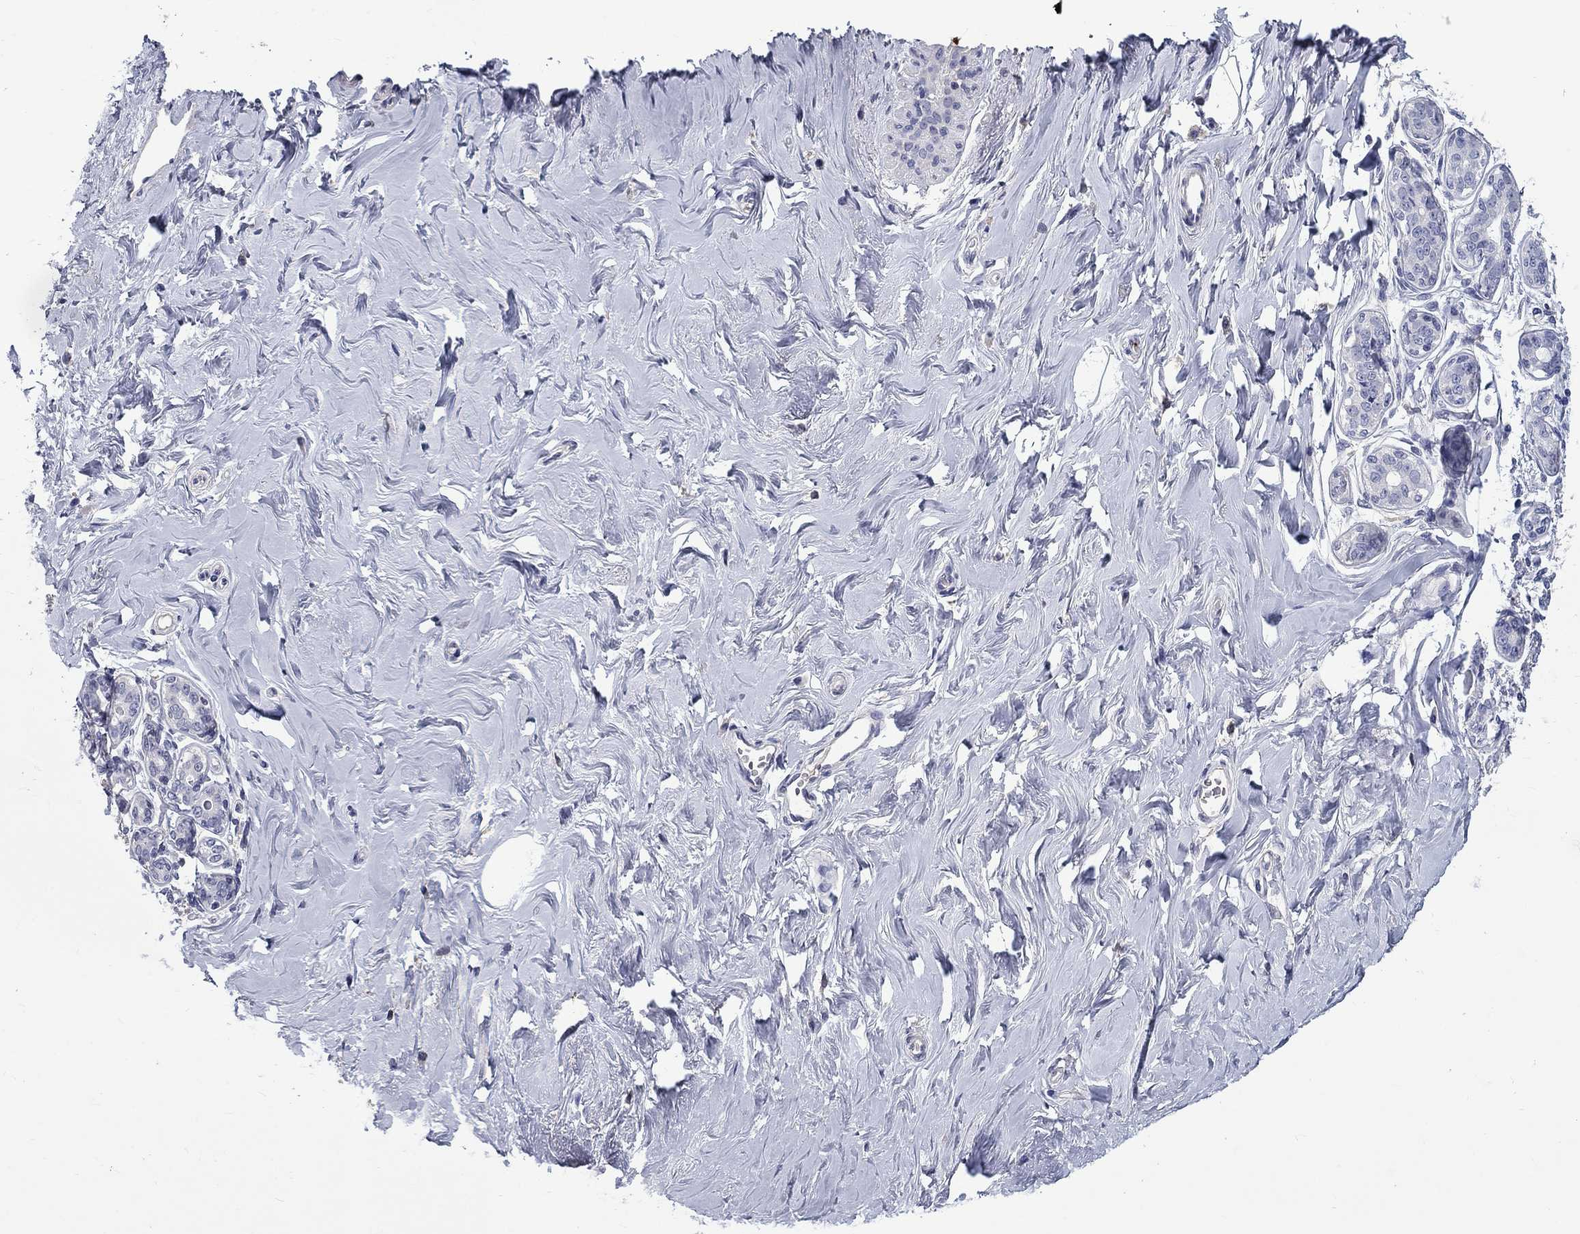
{"staining": {"intensity": "negative", "quantity": "none", "location": "none"}, "tissue": "breast", "cell_type": "Adipocytes", "image_type": "normal", "snomed": [{"axis": "morphology", "description": "Normal tissue, NOS"}, {"axis": "topography", "description": "Skin"}, {"axis": "topography", "description": "Breast"}], "caption": "DAB (3,3'-diaminobenzidine) immunohistochemical staining of benign human breast displays no significant positivity in adipocytes. Nuclei are stained in blue.", "gene": "PLEK", "patient": {"sex": "female", "age": 43}}